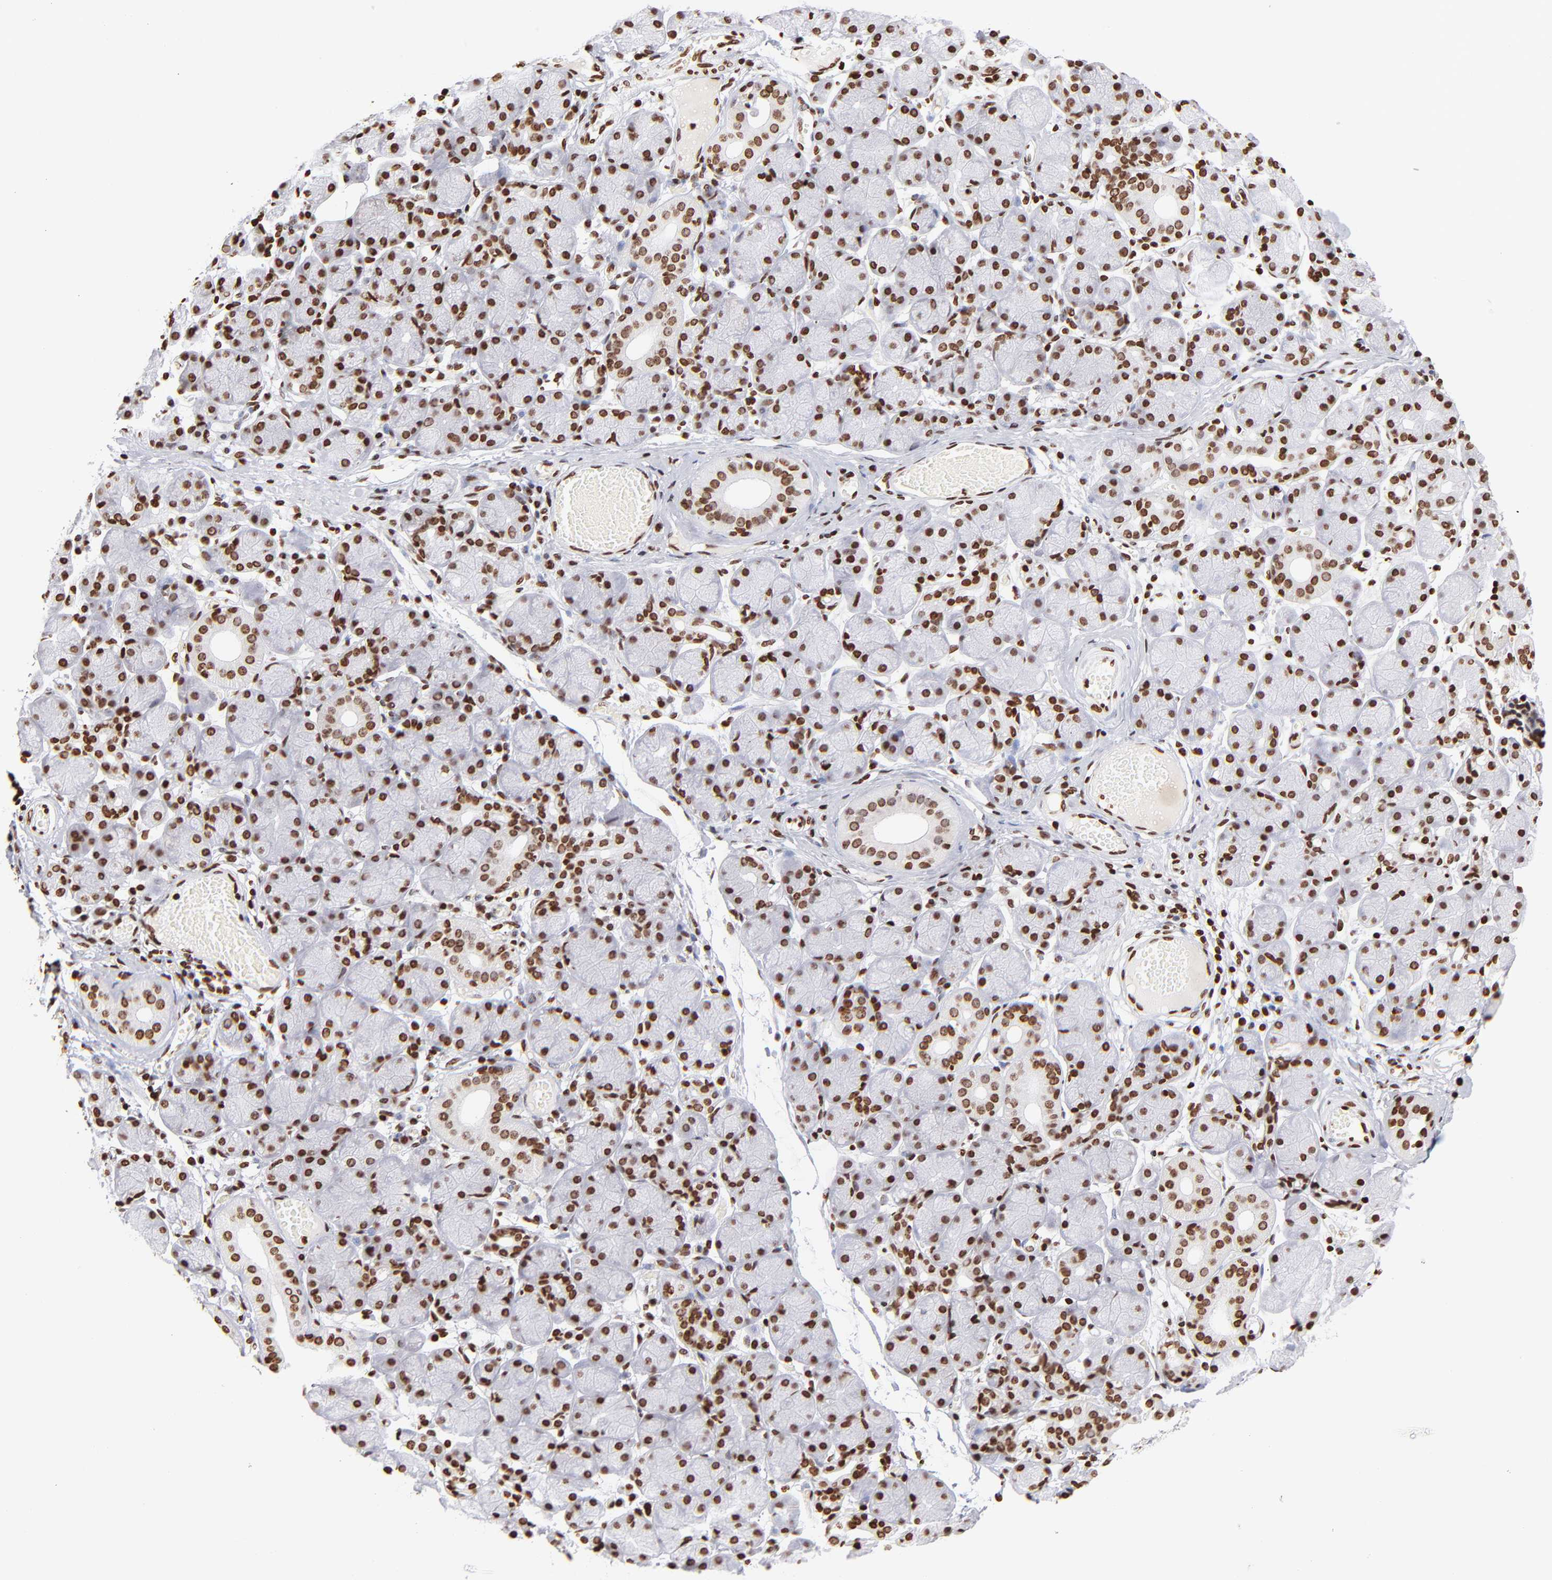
{"staining": {"intensity": "moderate", "quantity": ">75%", "location": "nuclear"}, "tissue": "salivary gland", "cell_type": "Glandular cells", "image_type": "normal", "snomed": [{"axis": "morphology", "description": "Normal tissue, NOS"}, {"axis": "topography", "description": "Salivary gland"}], "caption": "Protein staining exhibits moderate nuclear staining in about >75% of glandular cells in benign salivary gland.", "gene": "RTL4", "patient": {"sex": "female", "age": 24}}